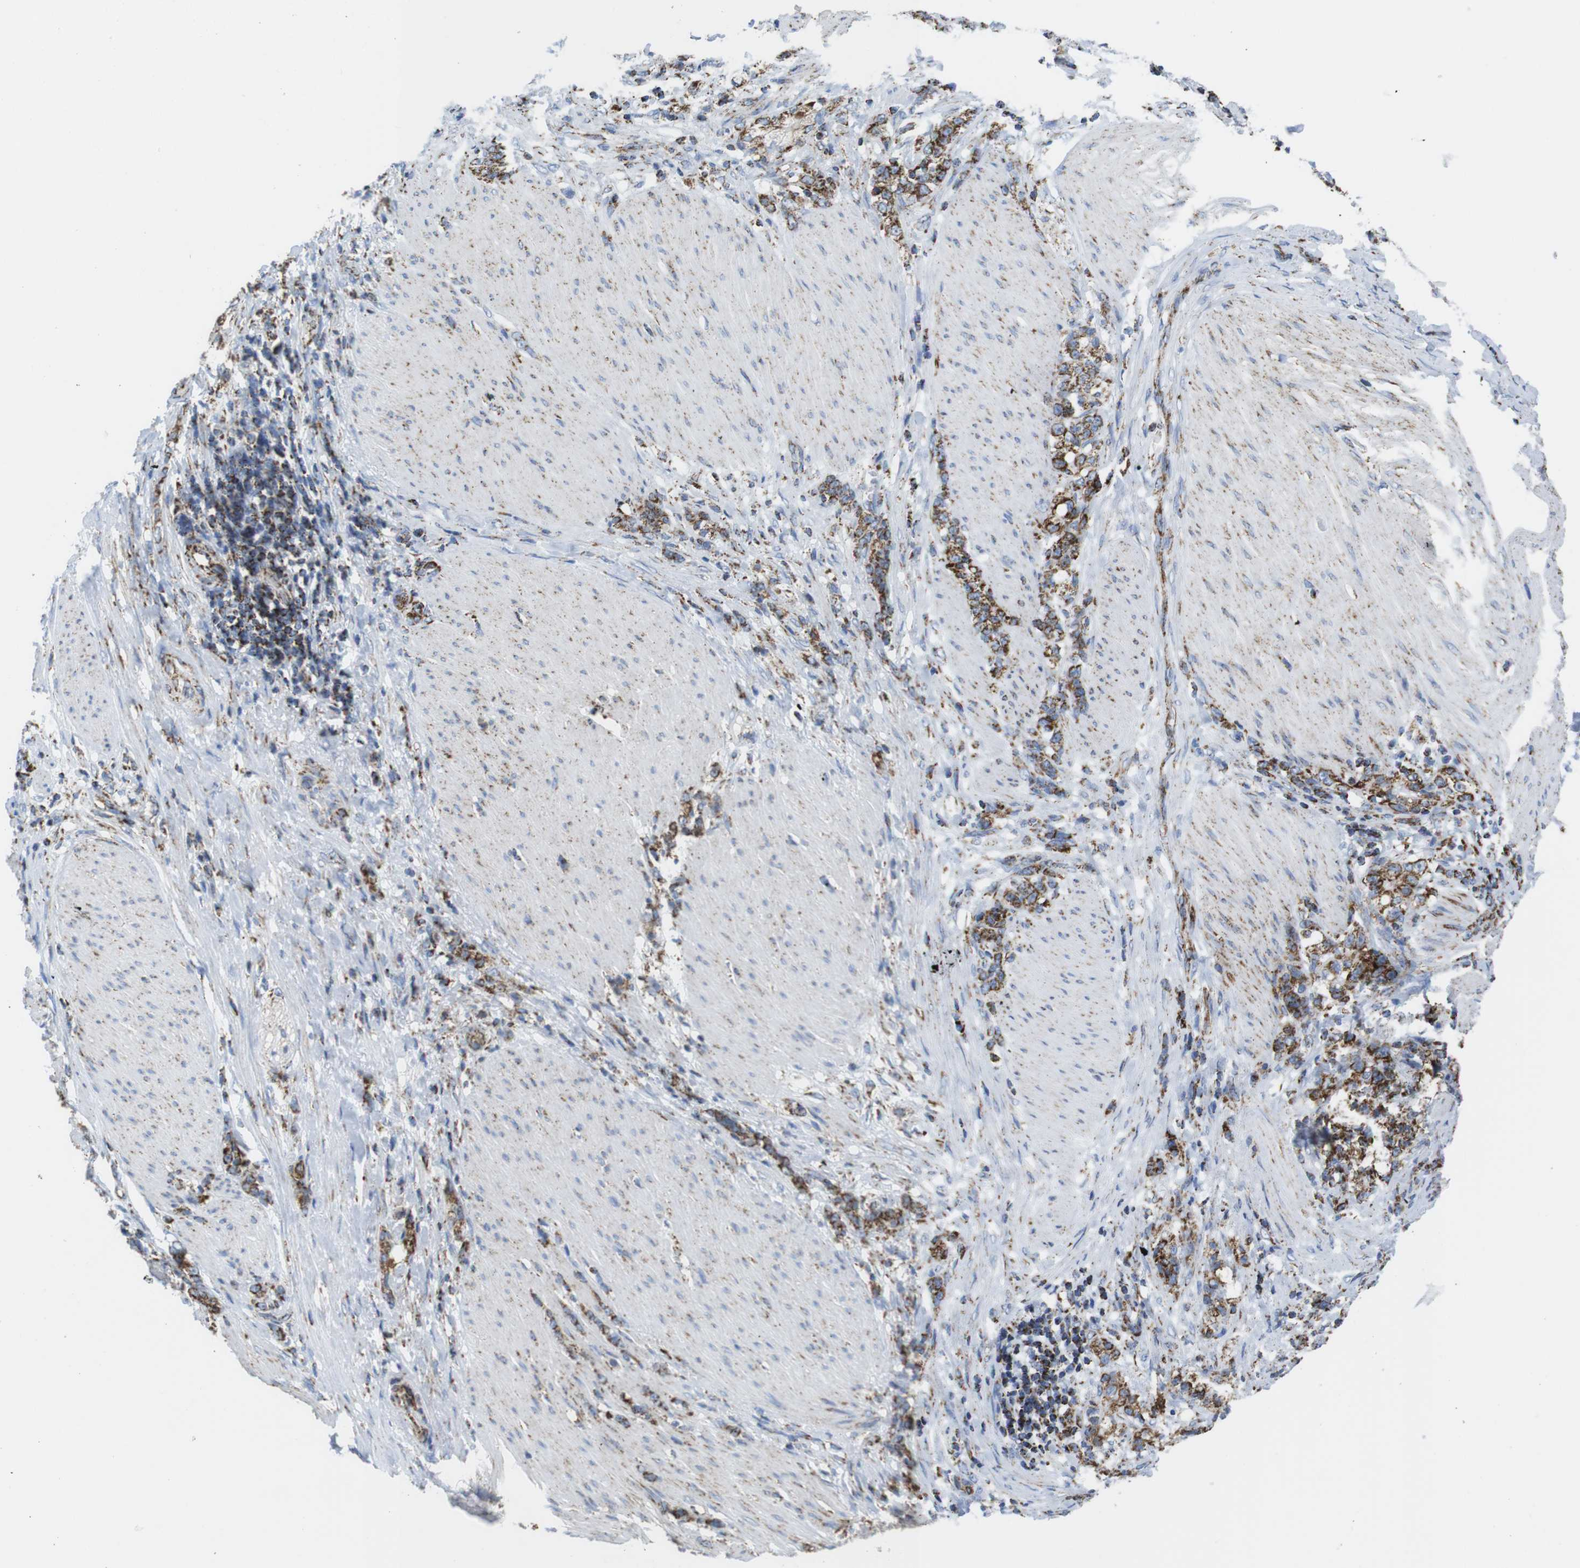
{"staining": {"intensity": "moderate", "quantity": ">75%", "location": "cytoplasmic/membranous"}, "tissue": "stomach cancer", "cell_type": "Tumor cells", "image_type": "cancer", "snomed": [{"axis": "morphology", "description": "Adenocarcinoma, NOS"}, {"axis": "topography", "description": "Stomach, lower"}], "caption": "This photomicrograph exhibits immunohistochemistry (IHC) staining of stomach cancer, with medium moderate cytoplasmic/membranous positivity in approximately >75% of tumor cells.", "gene": "ATP5PO", "patient": {"sex": "male", "age": 88}}